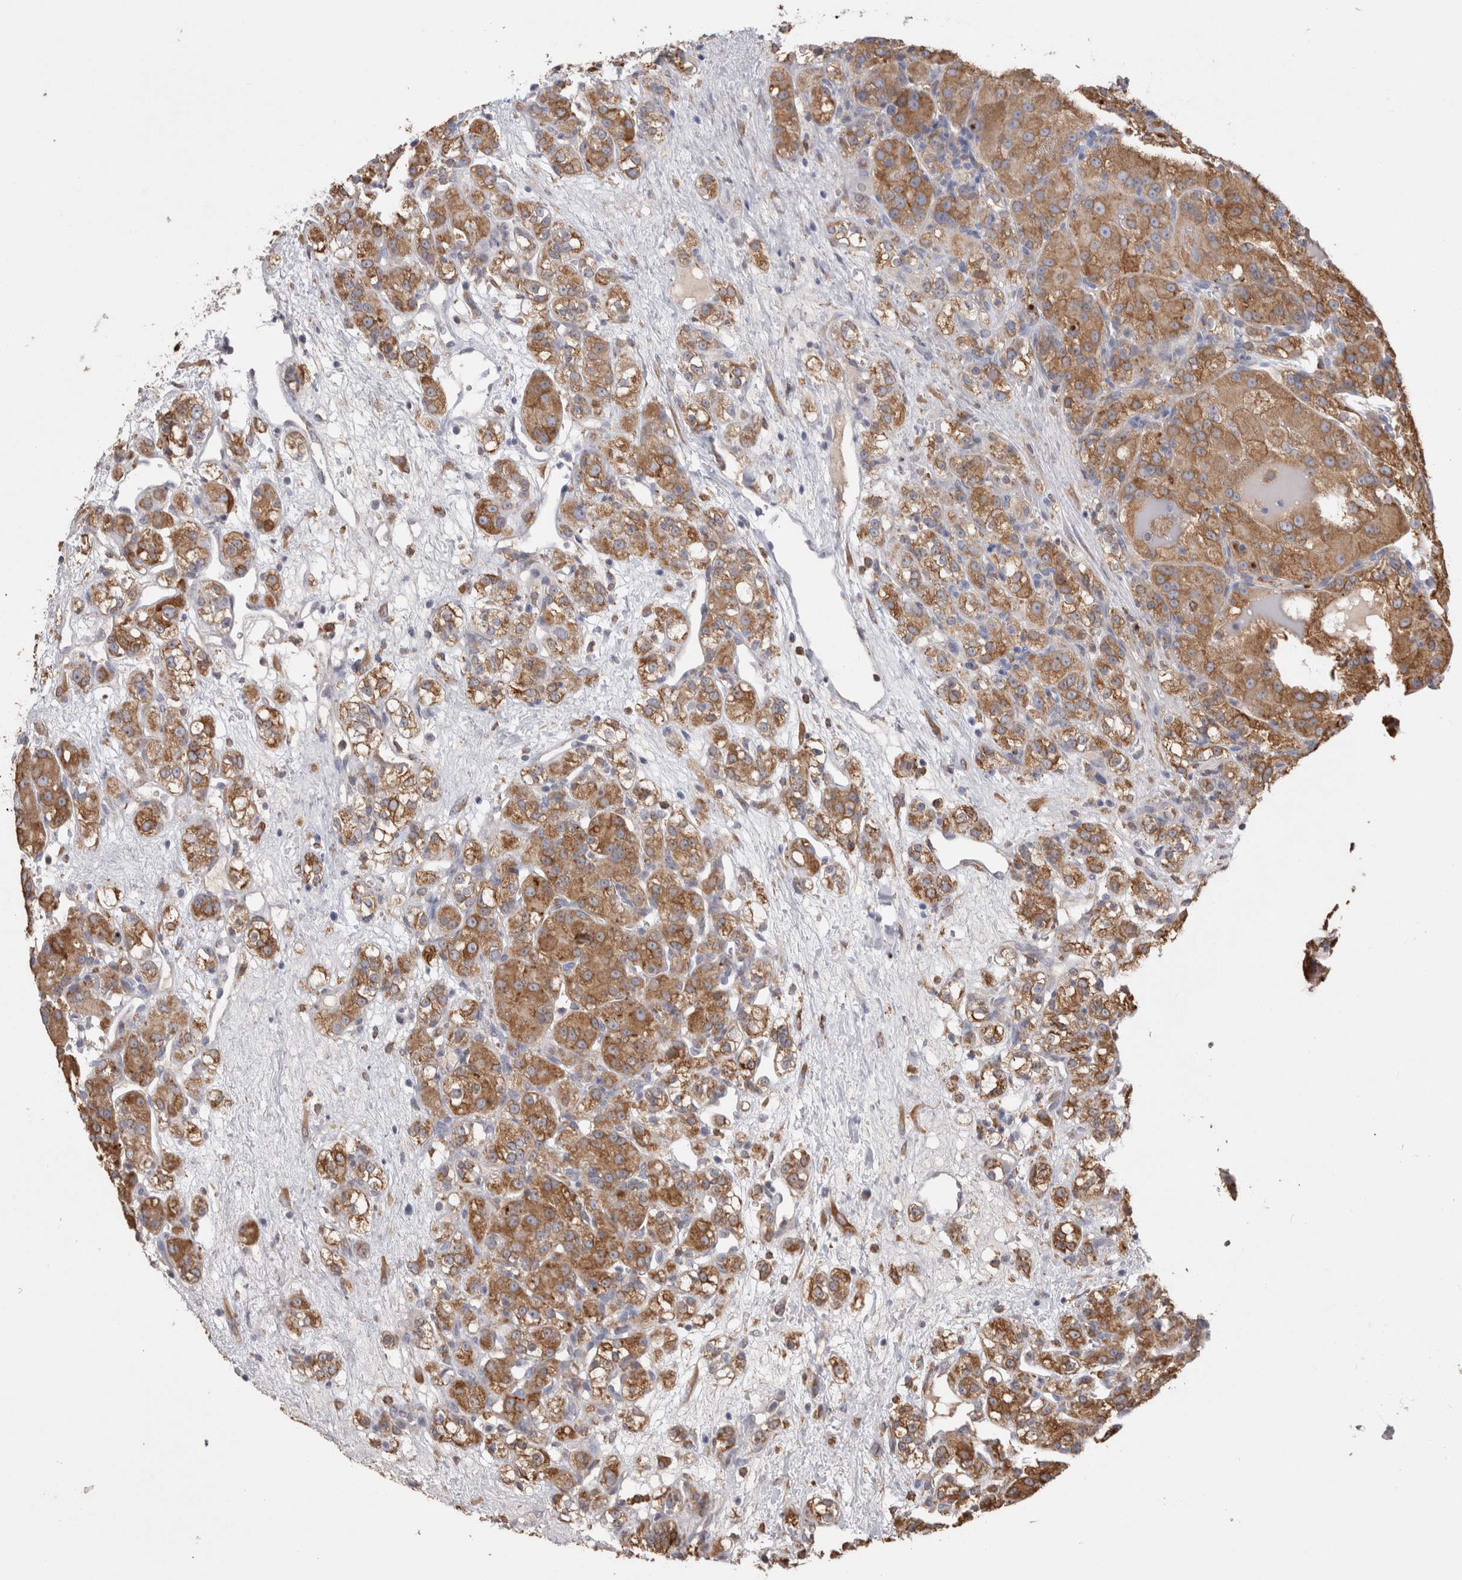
{"staining": {"intensity": "moderate", "quantity": ">75%", "location": "cytoplasmic/membranous"}, "tissue": "renal cancer", "cell_type": "Tumor cells", "image_type": "cancer", "snomed": [{"axis": "morphology", "description": "Normal tissue, NOS"}, {"axis": "morphology", "description": "Adenocarcinoma, NOS"}, {"axis": "topography", "description": "Kidney"}], "caption": "The image displays immunohistochemical staining of renal cancer (adenocarcinoma). There is moderate cytoplasmic/membranous expression is identified in approximately >75% of tumor cells.", "gene": "LRPAP1", "patient": {"sex": "male", "age": 61}}